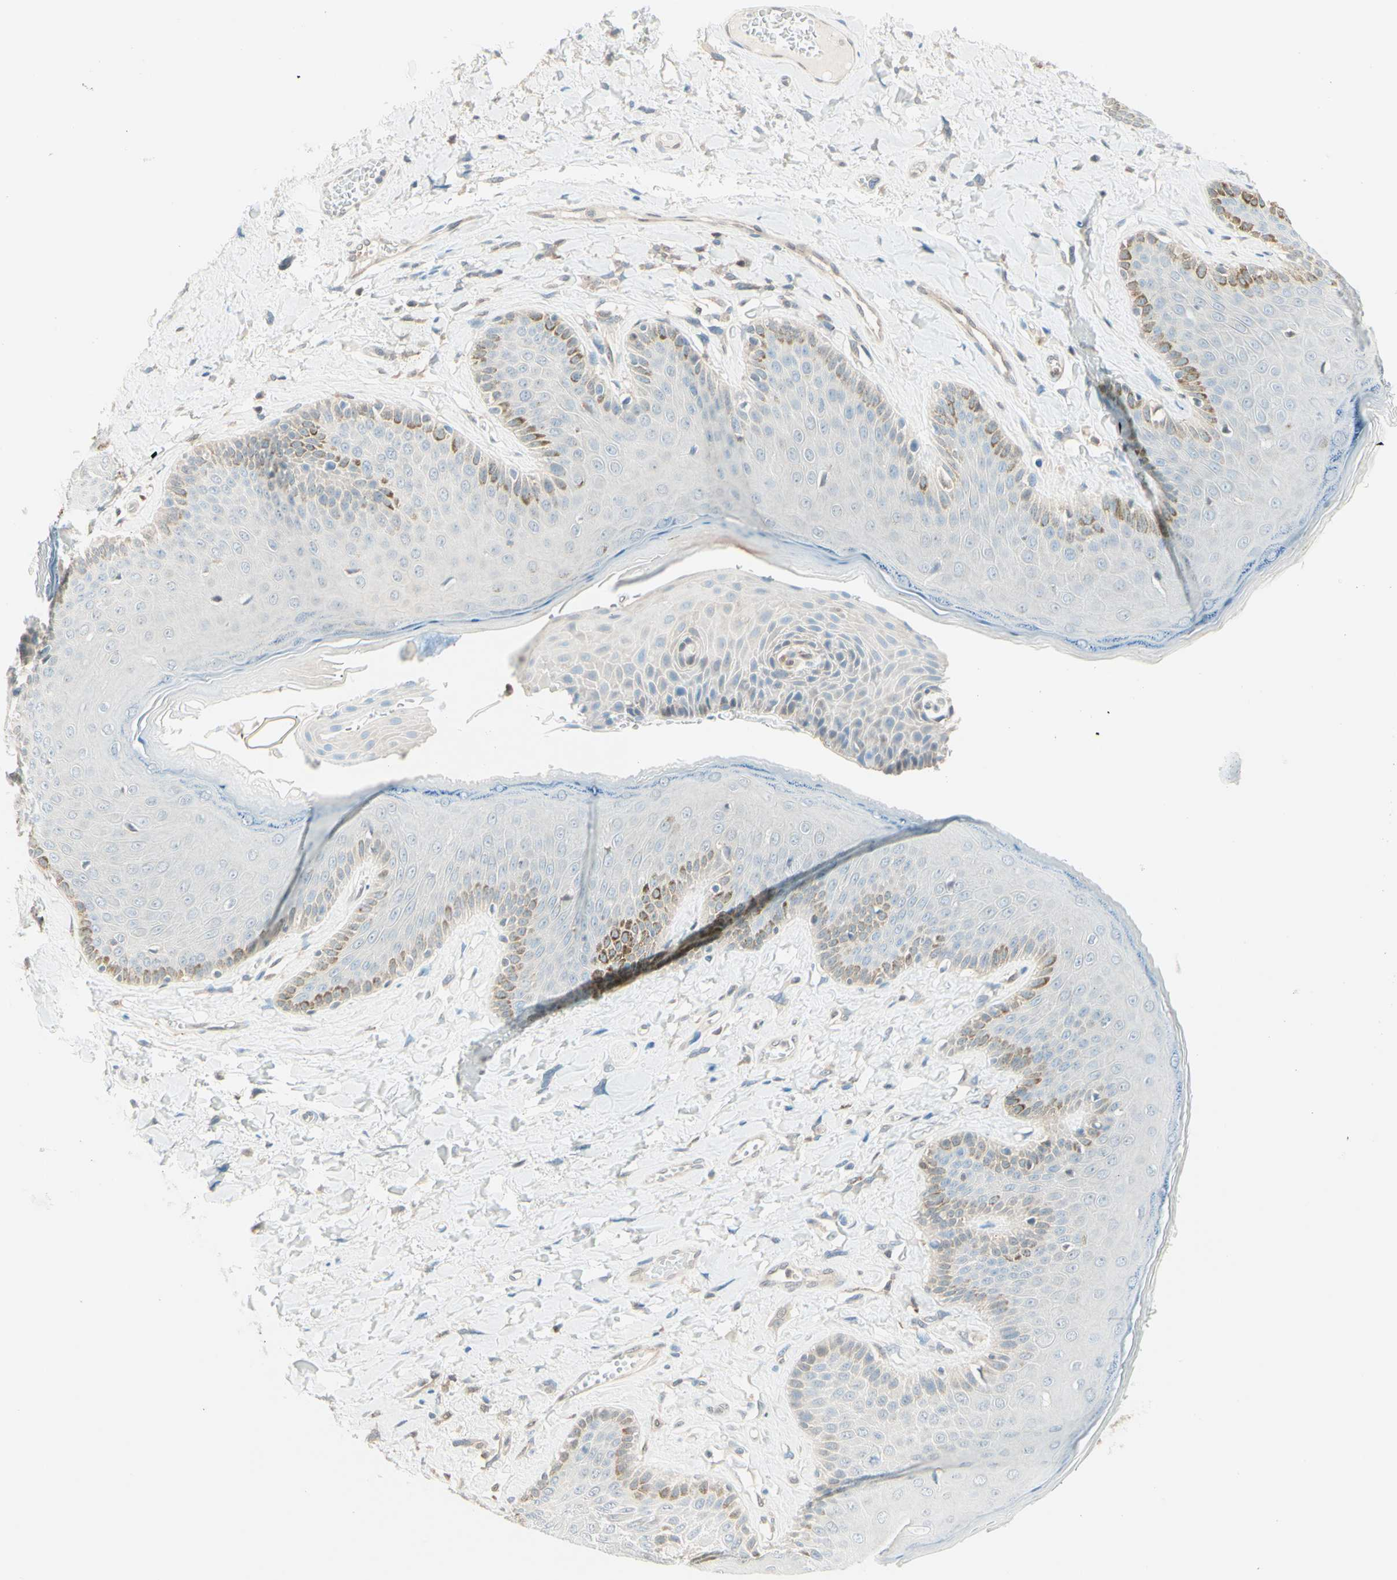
{"staining": {"intensity": "weak", "quantity": "<25%", "location": "cytoplasmic/membranous"}, "tissue": "skin", "cell_type": "Epidermal cells", "image_type": "normal", "snomed": [{"axis": "morphology", "description": "Normal tissue, NOS"}, {"axis": "topography", "description": "Anal"}], "caption": "Protein analysis of normal skin shows no significant staining in epidermal cells.", "gene": "UPK3B", "patient": {"sex": "male", "age": 69}}